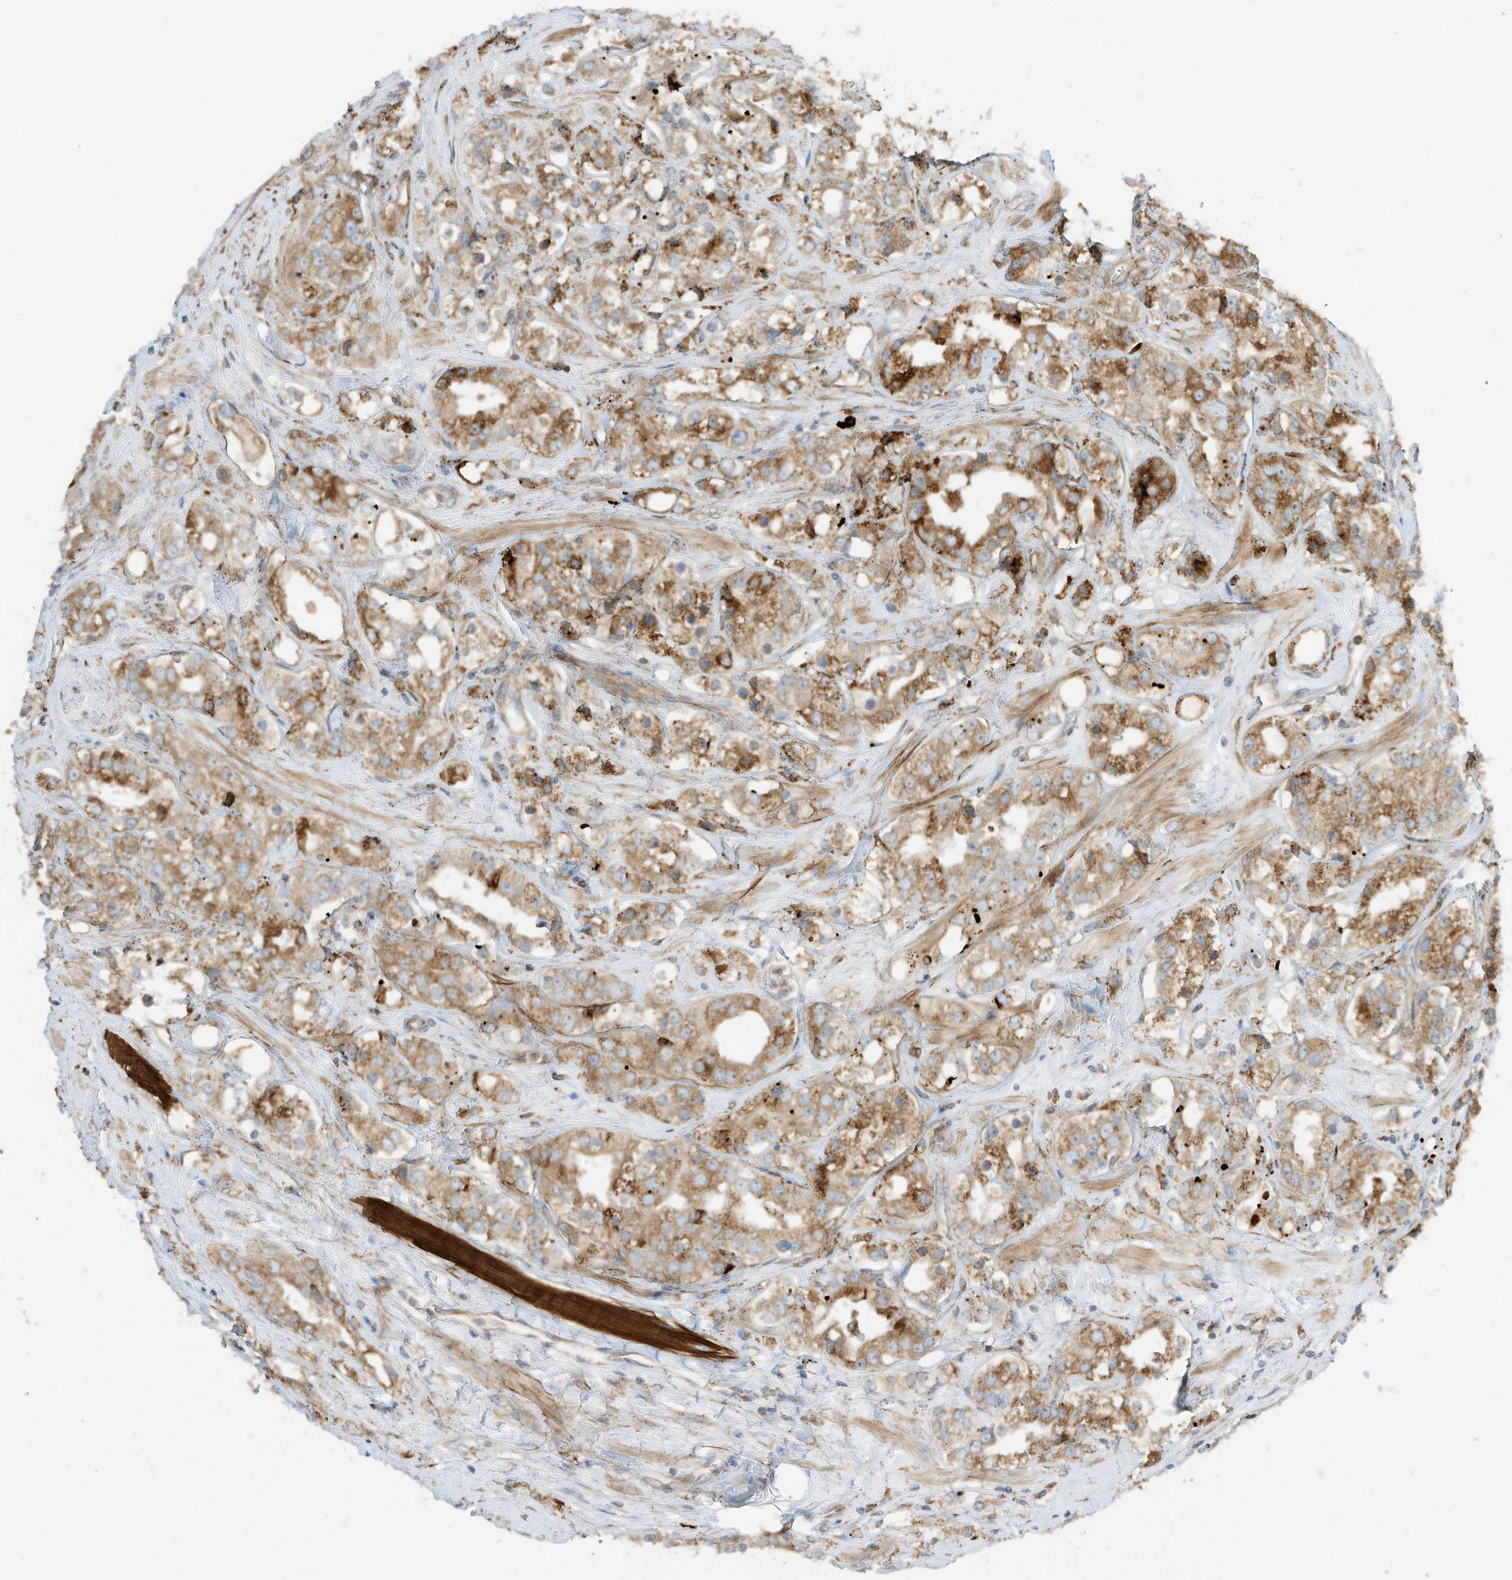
{"staining": {"intensity": "moderate", "quantity": ">75%", "location": "cytoplasmic/membranous"}, "tissue": "prostate cancer", "cell_type": "Tumor cells", "image_type": "cancer", "snomed": [{"axis": "morphology", "description": "Adenocarcinoma, NOS"}, {"axis": "topography", "description": "Prostate"}], "caption": "High-power microscopy captured an immunohistochemistry (IHC) micrograph of prostate adenocarcinoma, revealing moderate cytoplasmic/membranous staining in approximately >75% of tumor cells.", "gene": "TRNAU1AP", "patient": {"sex": "male", "age": 79}}